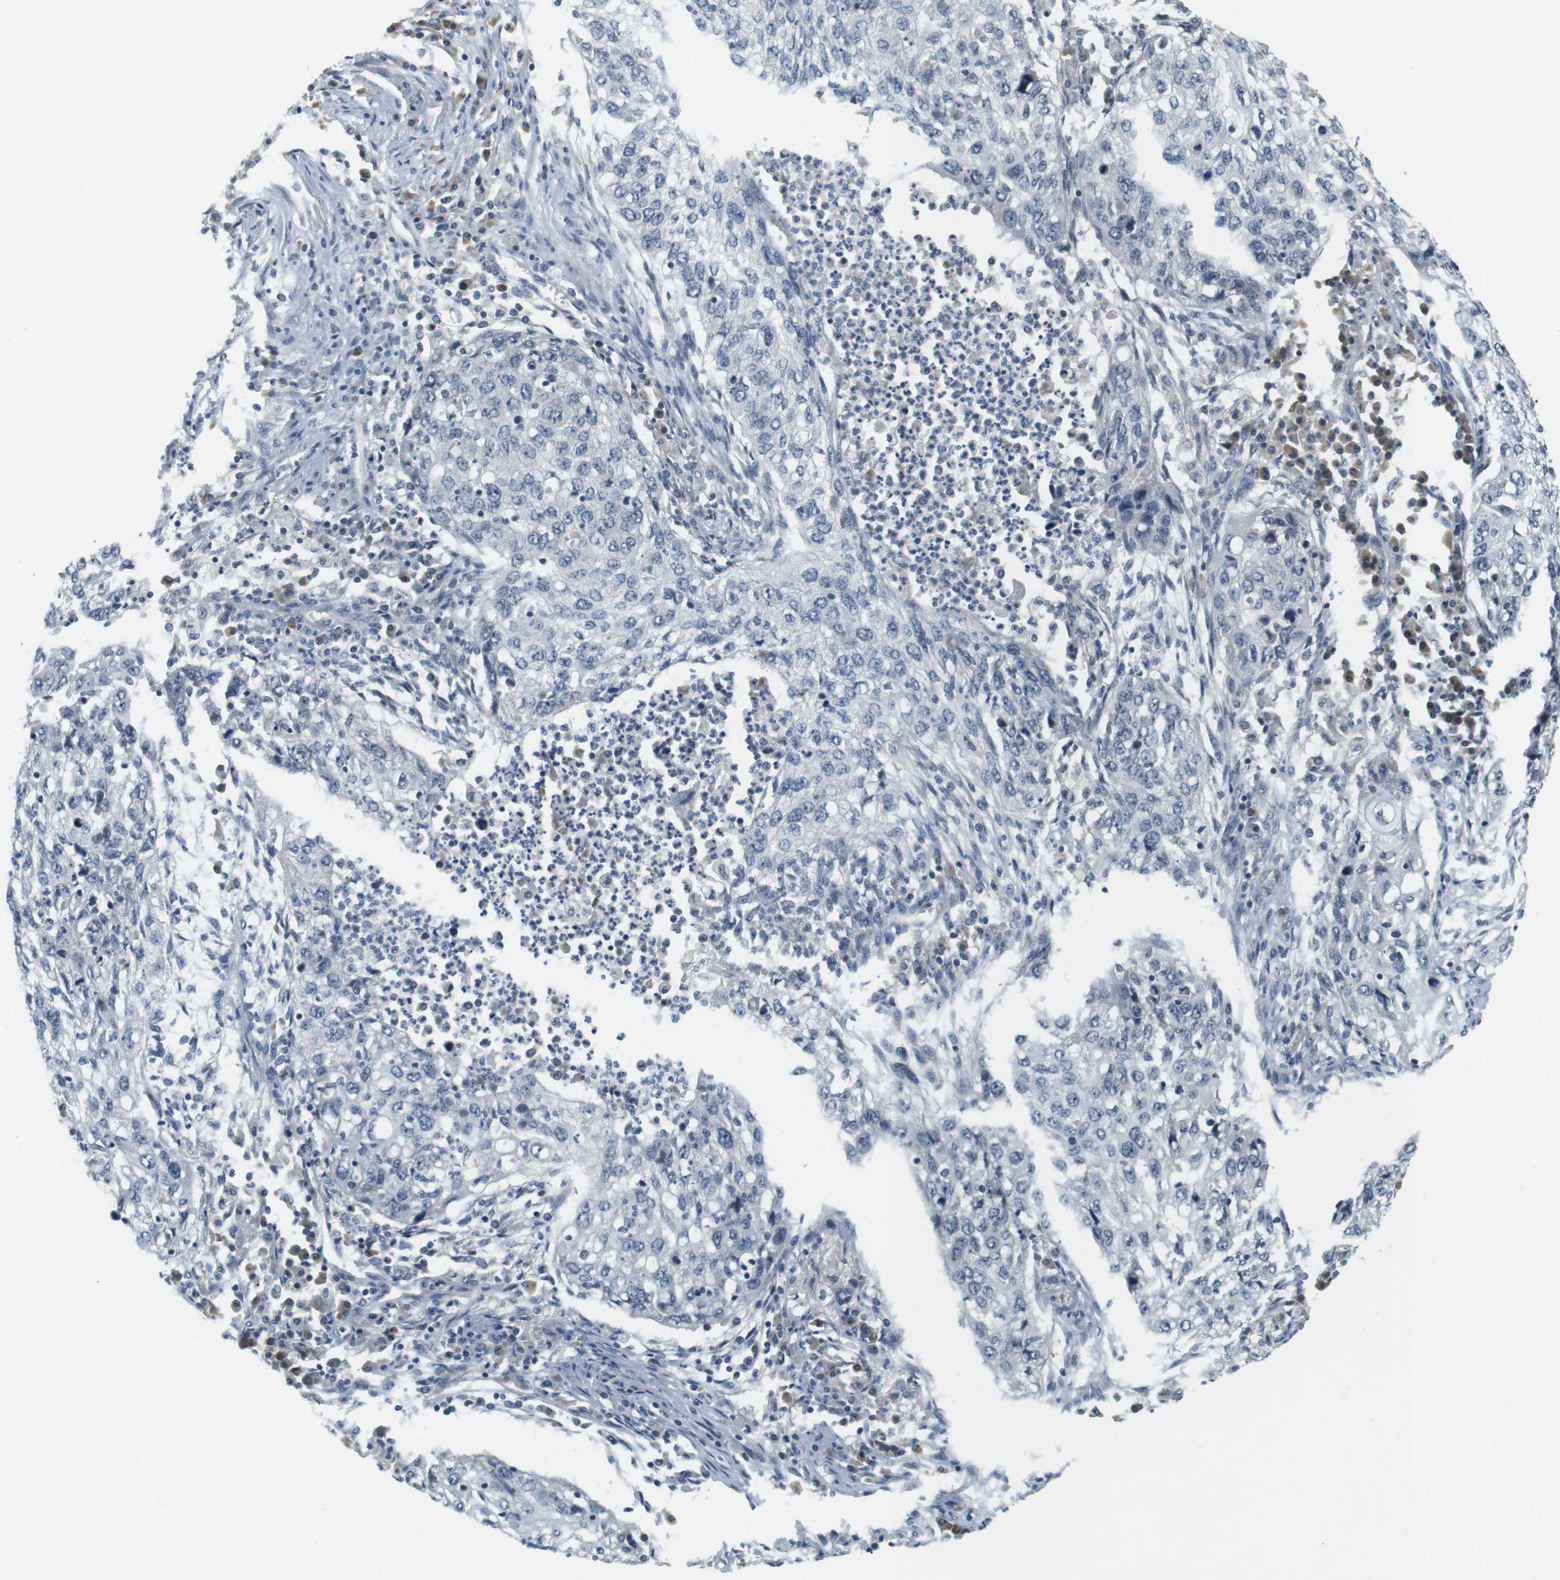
{"staining": {"intensity": "negative", "quantity": "none", "location": "none"}, "tissue": "lung cancer", "cell_type": "Tumor cells", "image_type": "cancer", "snomed": [{"axis": "morphology", "description": "Squamous cell carcinoma, NOS"}, {"axis": "topography", "description": "Lung"}], "caption": "There is no significant expression in tumor cells of lung cancer. Nuclei are stained in blue.", "gene": "WNT7A", "patient": {"sex": "female", "age": 63}}